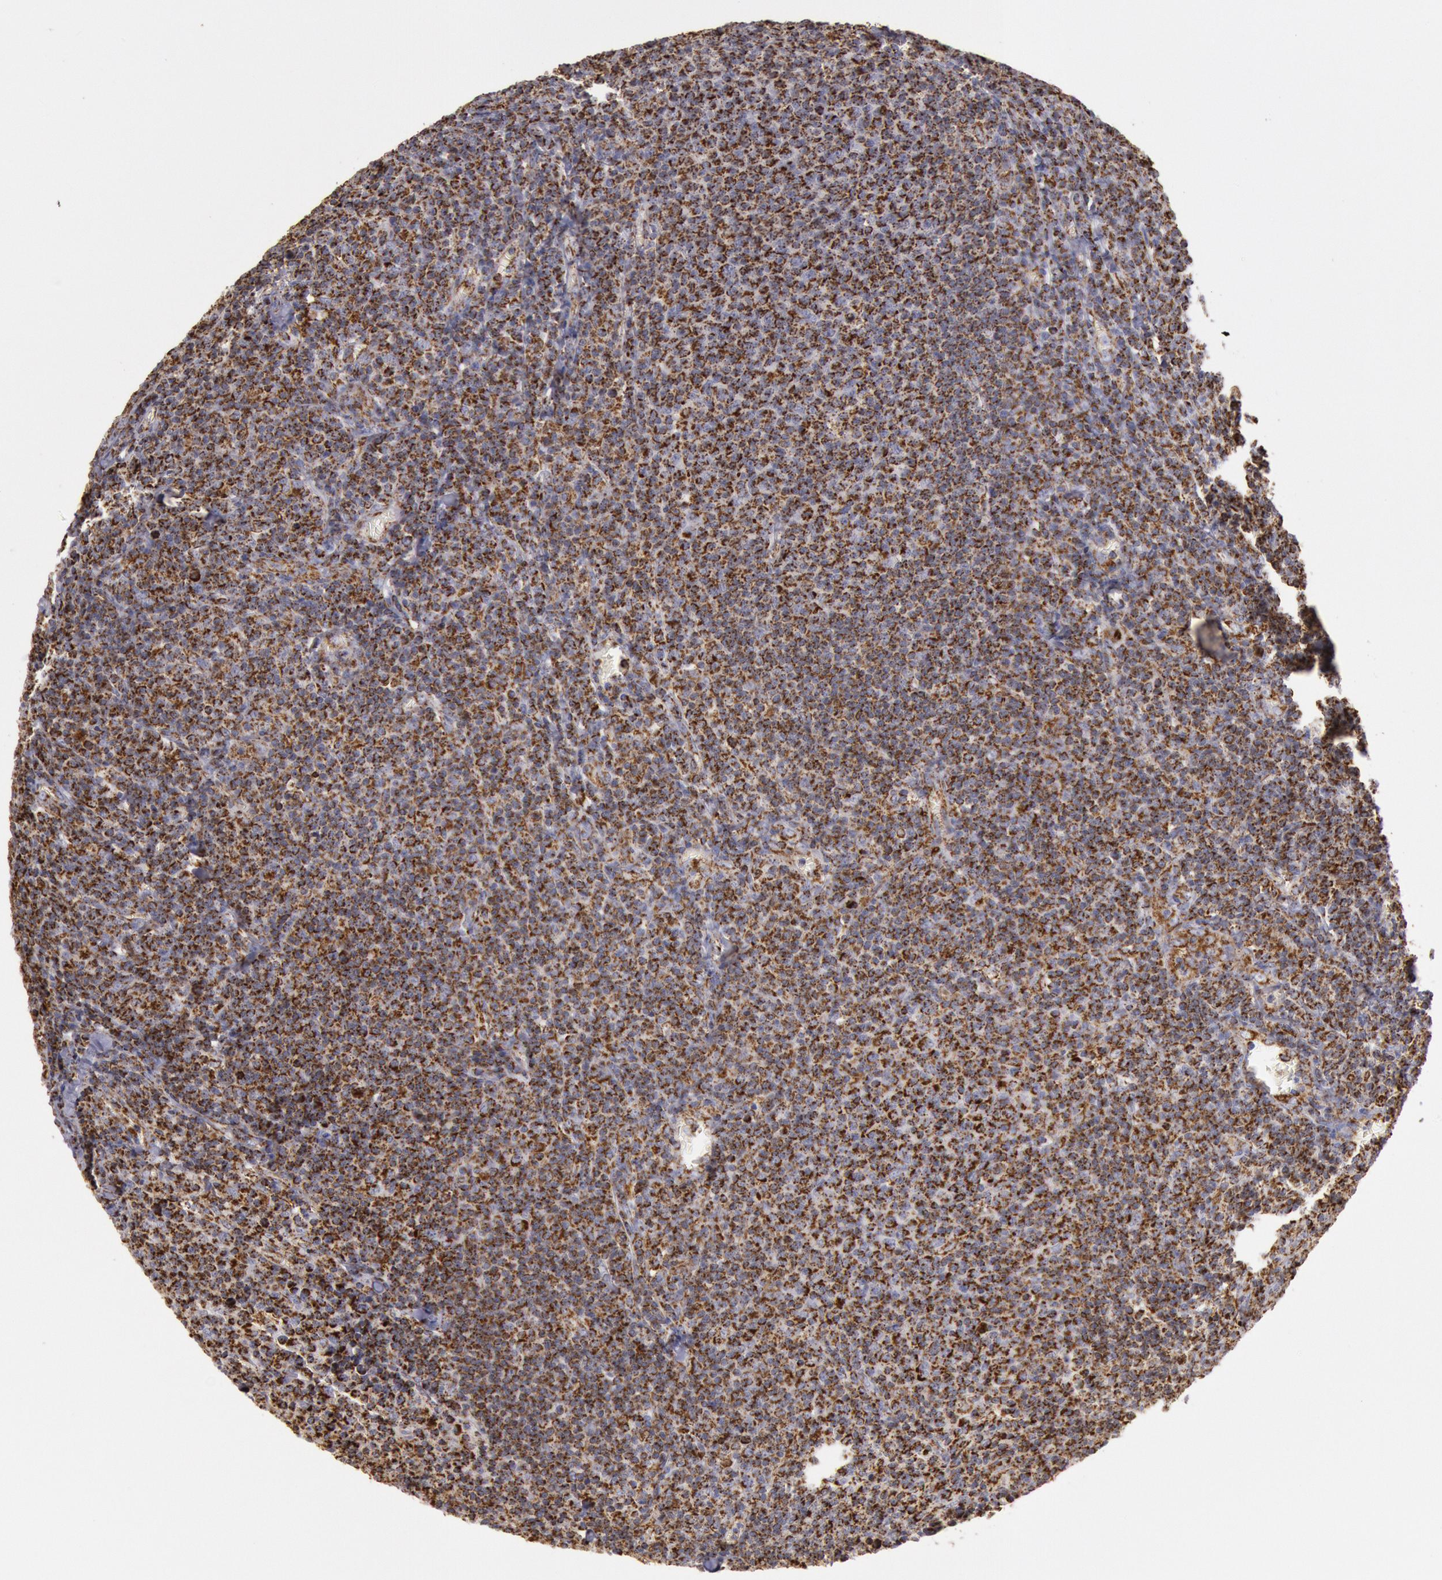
{"staining": {"intensity": "strong", "quantity": ">75%", "location": "cytoplasmic/membranous"}, "tissue": "lymphoma", "cell_type": "Tumor cells", "image_type": "cancer", "snomed": [{"axis": "morphology", "description": "Malignant lymphoma, non-Hodgkin's type, Low grade"}, {"axis": "topography", "description": "Lymph node"}], "caption": "This micrograph reveals lymphoma stained with IHC to label a protein in brown. The cytoplasmic/membranous of tumor cells show strong positivity for the protein. Nuclei are counter-stained blue.", "gene": "CYC1", "patient": {"sex": "male", "age": 74}}